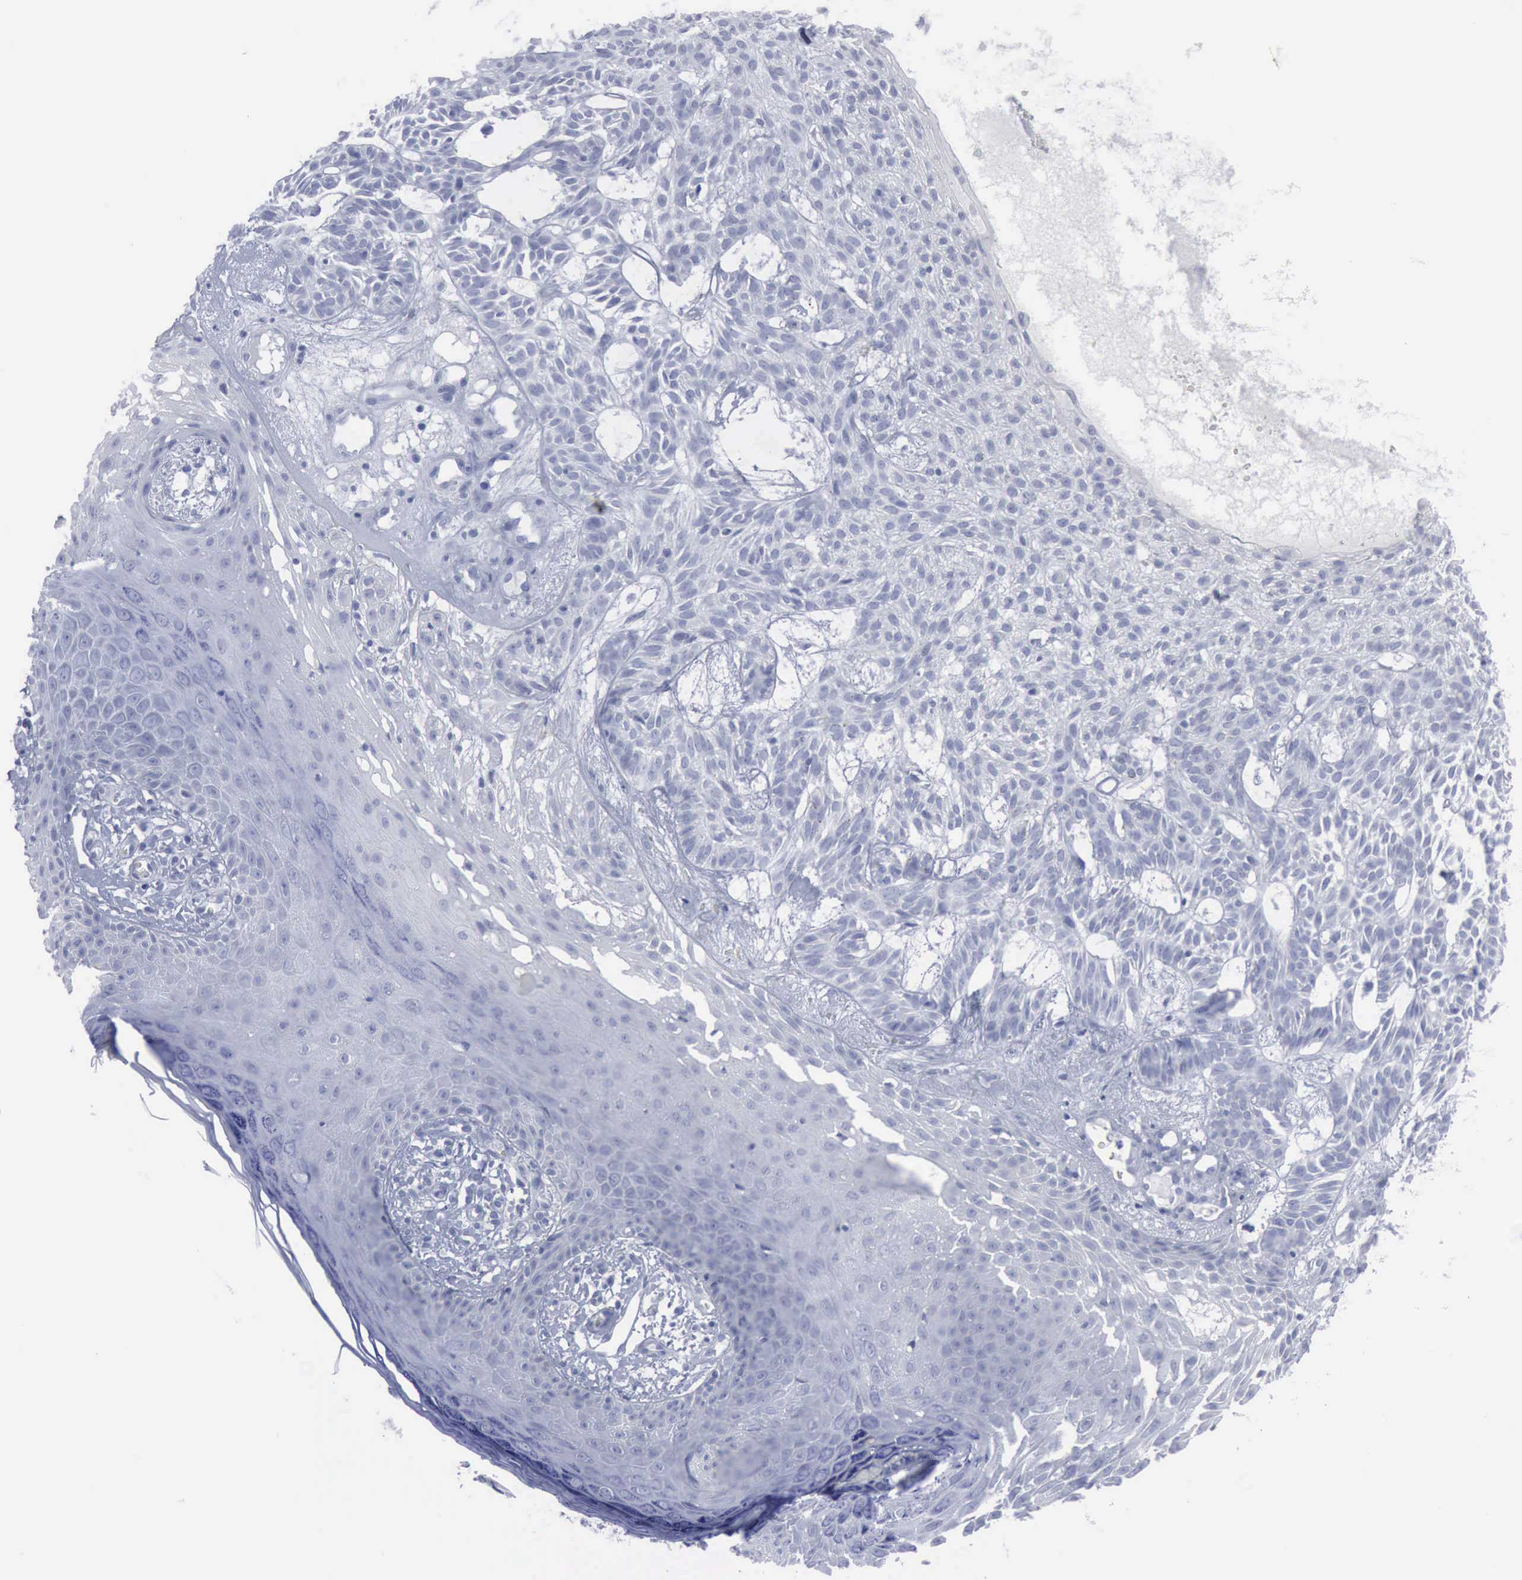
{"staining": {"intensity": "negative", "quantity": "none", "location": "none"}, "tissue": "skin cancer", "cell_type": "Tumor cells", "image_type": "cancer", "snomed": [{"axis": "morphology", "description": "Basal cell carcinoma"}, {"axis": "topography", "description": "Skin"}], "caption": "Immunohistochemistry (IHC) of skin cancer shows no positivity in tumor cells. Brightfield microscopy of immunohistochemistry (IHC) stained with DAB (brown) and hematoxylin (blue), captured at high magnification.", "gene": "VCAM1", "patient": {"sex": "male", "age": 75}}